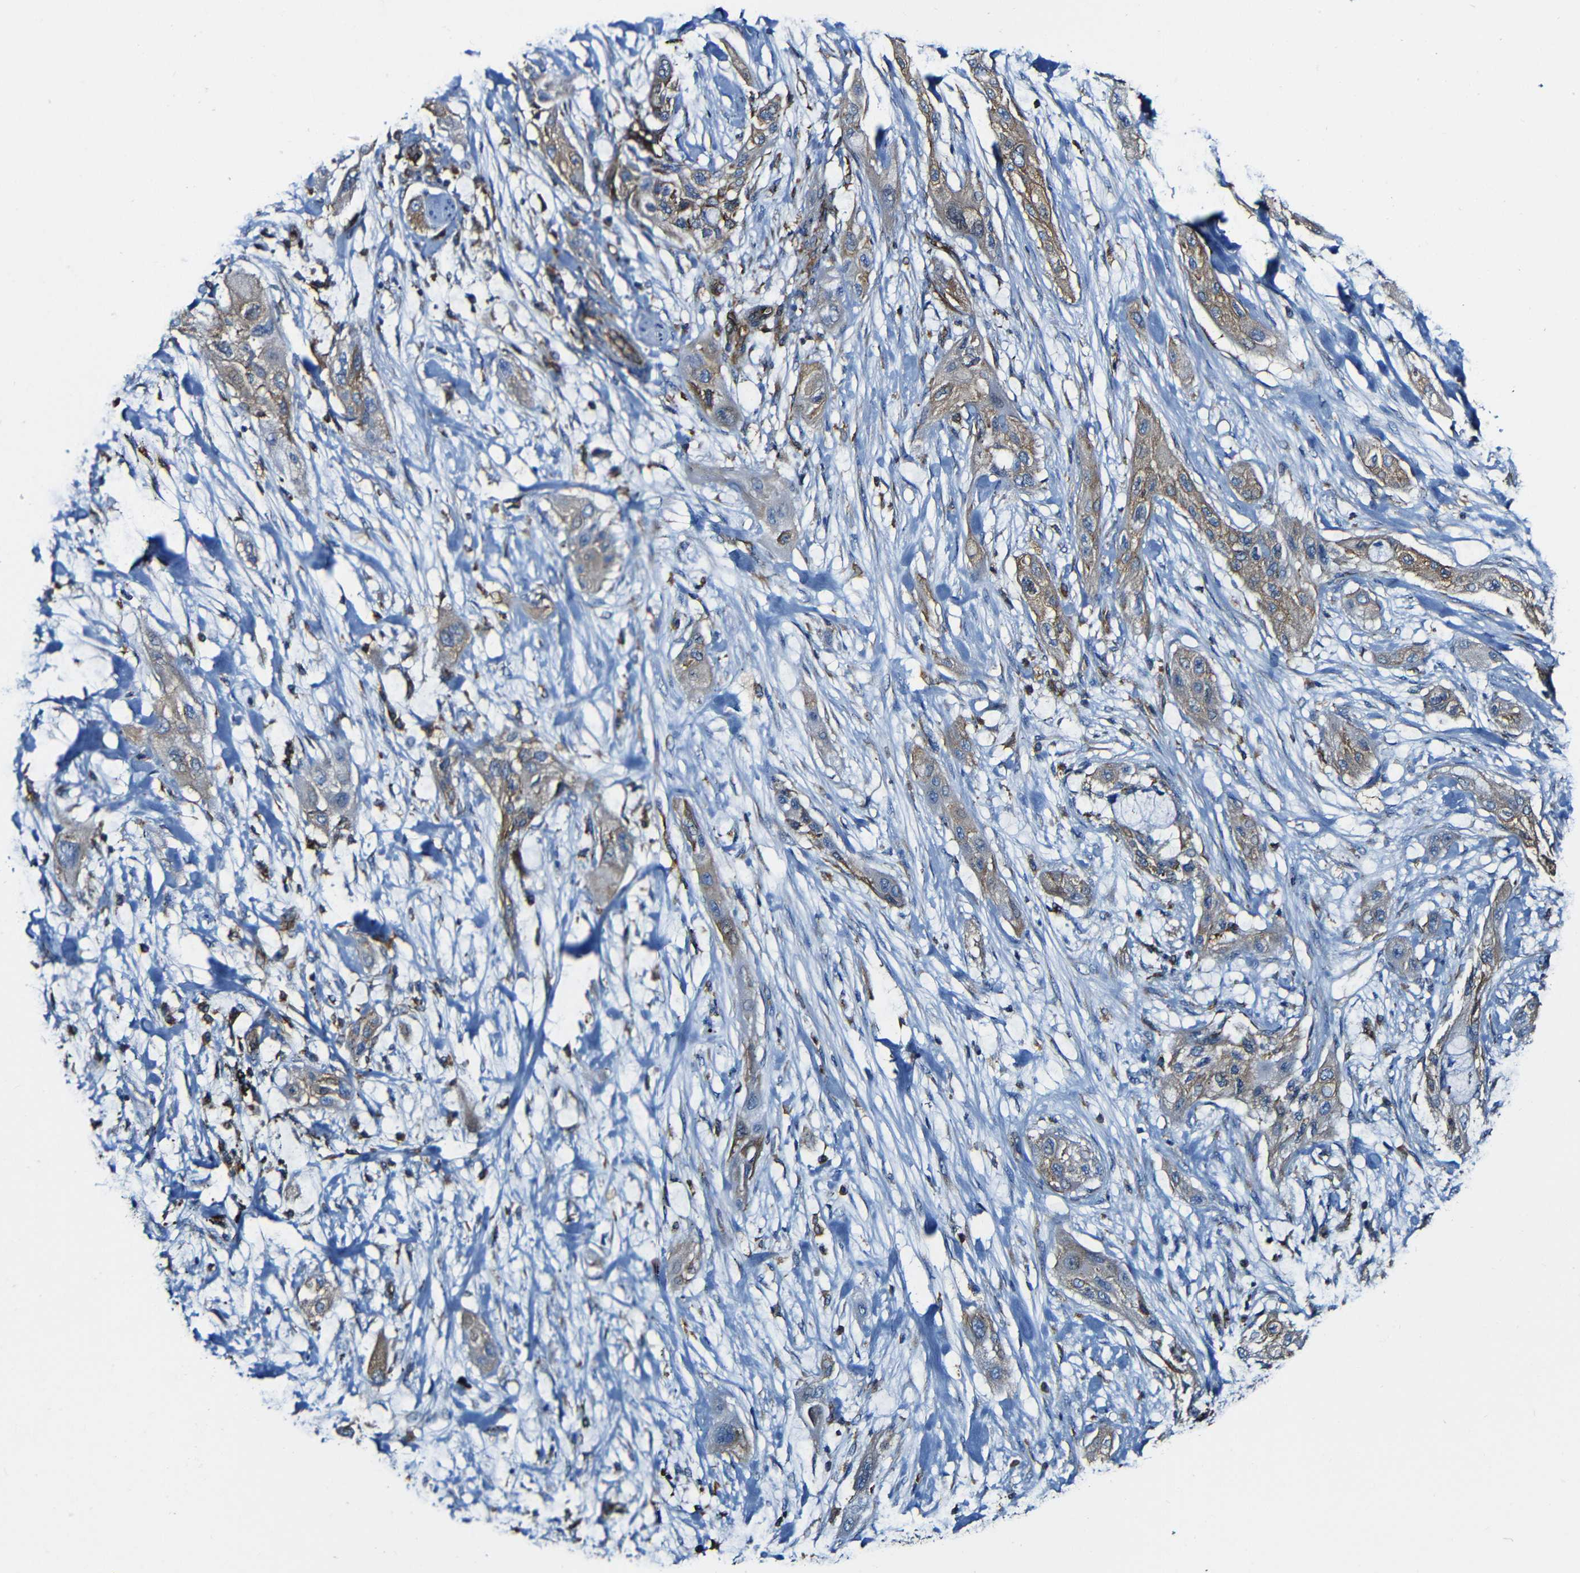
{"staining": {"intensity": "weak", "quantity": "25%-75%", "location": "cytoplasmic/membranous"}, "tissue": "lung cancer", "cell_type": "Tumor cells", "image_type": "cancer", "snomed": [{"axis": "morphology", "description": "Squamous cell carcinoma, NOS"}, {"axis": "topography", "description": "Lung"}], "caption": "Protein staining of lung squamous cell carcinoma tissue reveals weak cytoplasmic/membranous staining in approximately 25%-75% of tumor cells.", "gene": "MSN", "patient": {"sex": "female", "age": 47}}